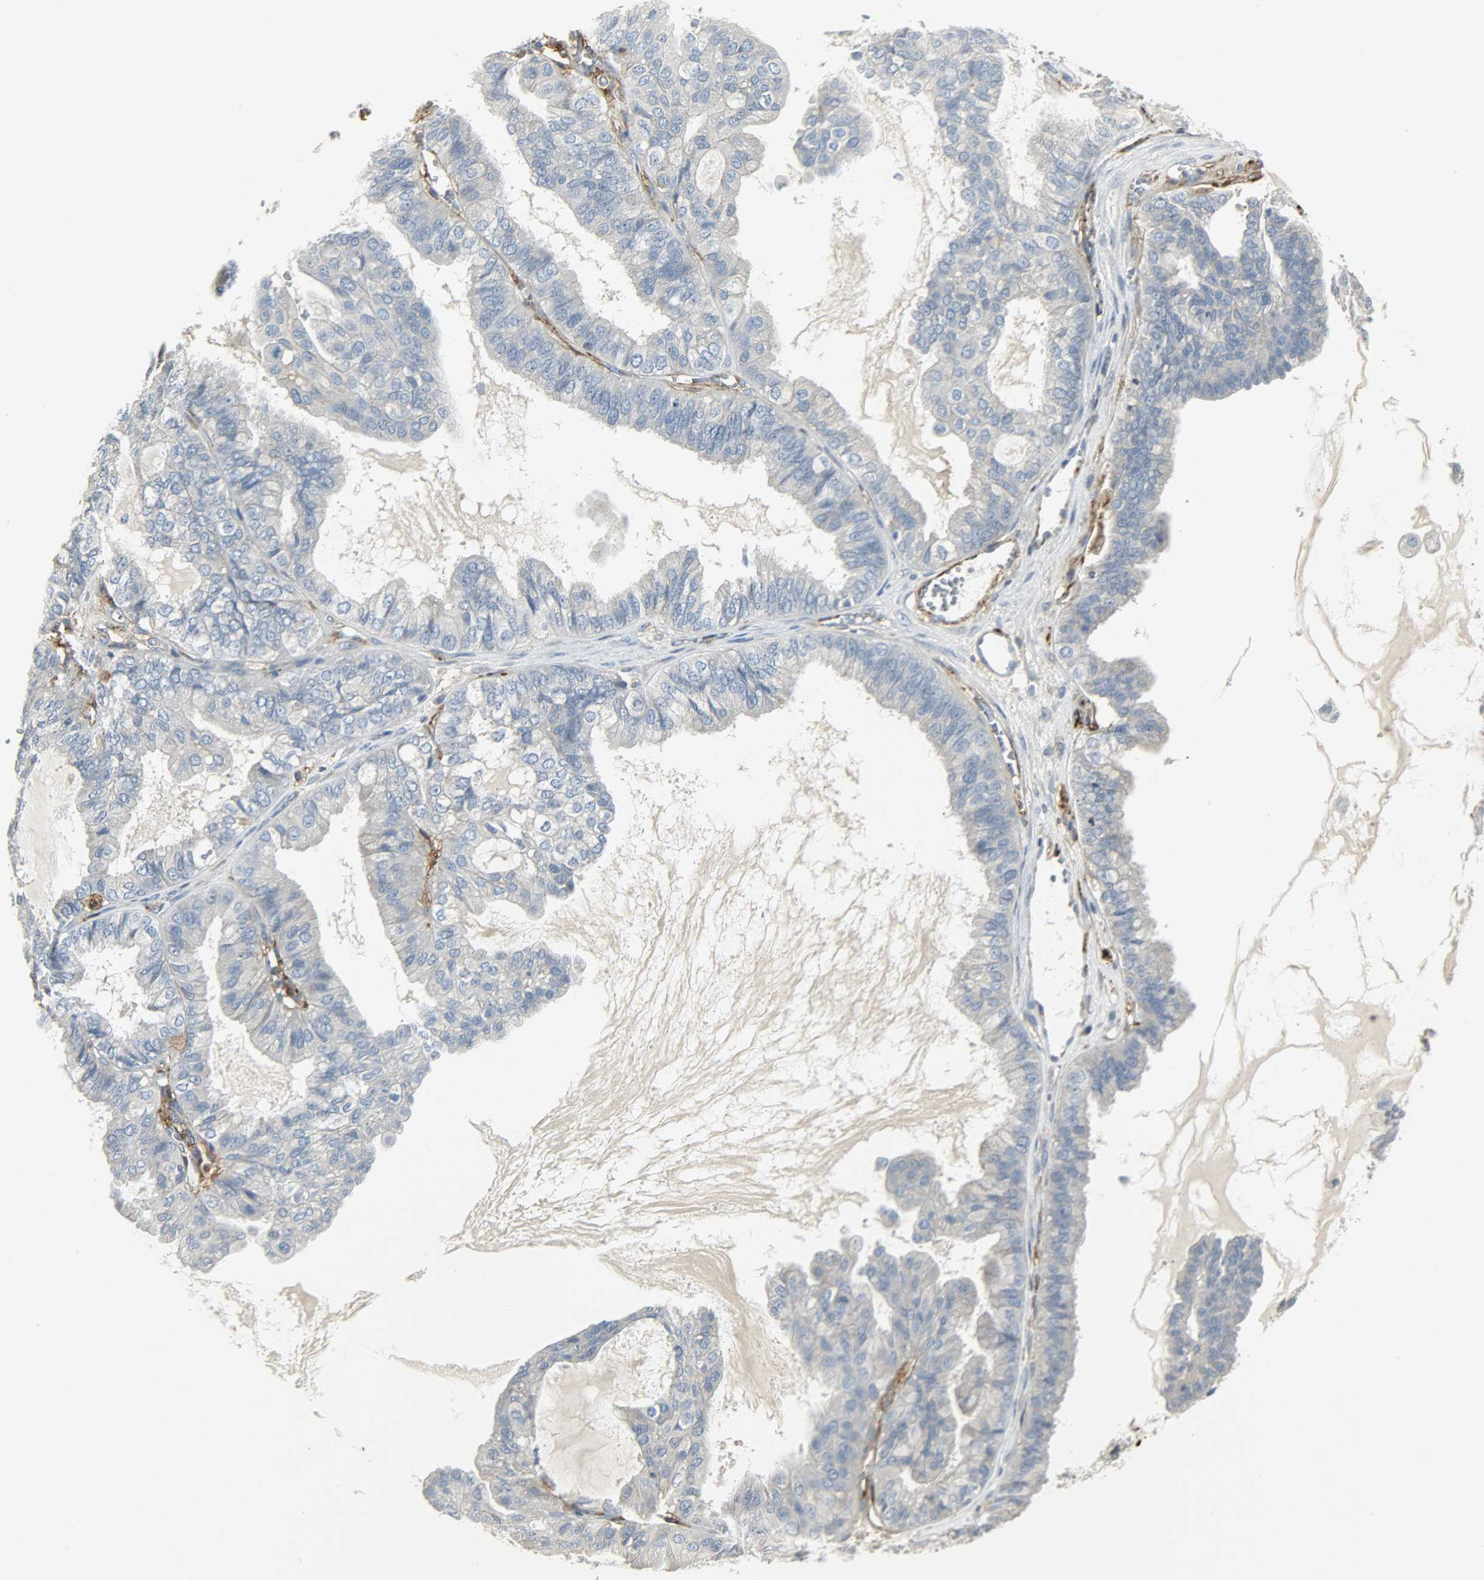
{"staining": {"intensity": "negative", "quantity": "none", "location": "none"}, "tissue": "ovarian cancer", "cell_type": "Tumor cells", "image_type": "cancer", "snomed": [{"axis": "morphology", "description": "Carcinoma, NOS"}, {"axis": "morphology", "description": "Carcinoma, endometroid"}, {"axis": "topography", "description": "Ovary"}], "caption": "Micrograph shows no significant protein positivity in tumor cells of ovarian cancer (carcinoma).", "gene": "ENPEP", "patient": {"sex": "female", "age": 50}}